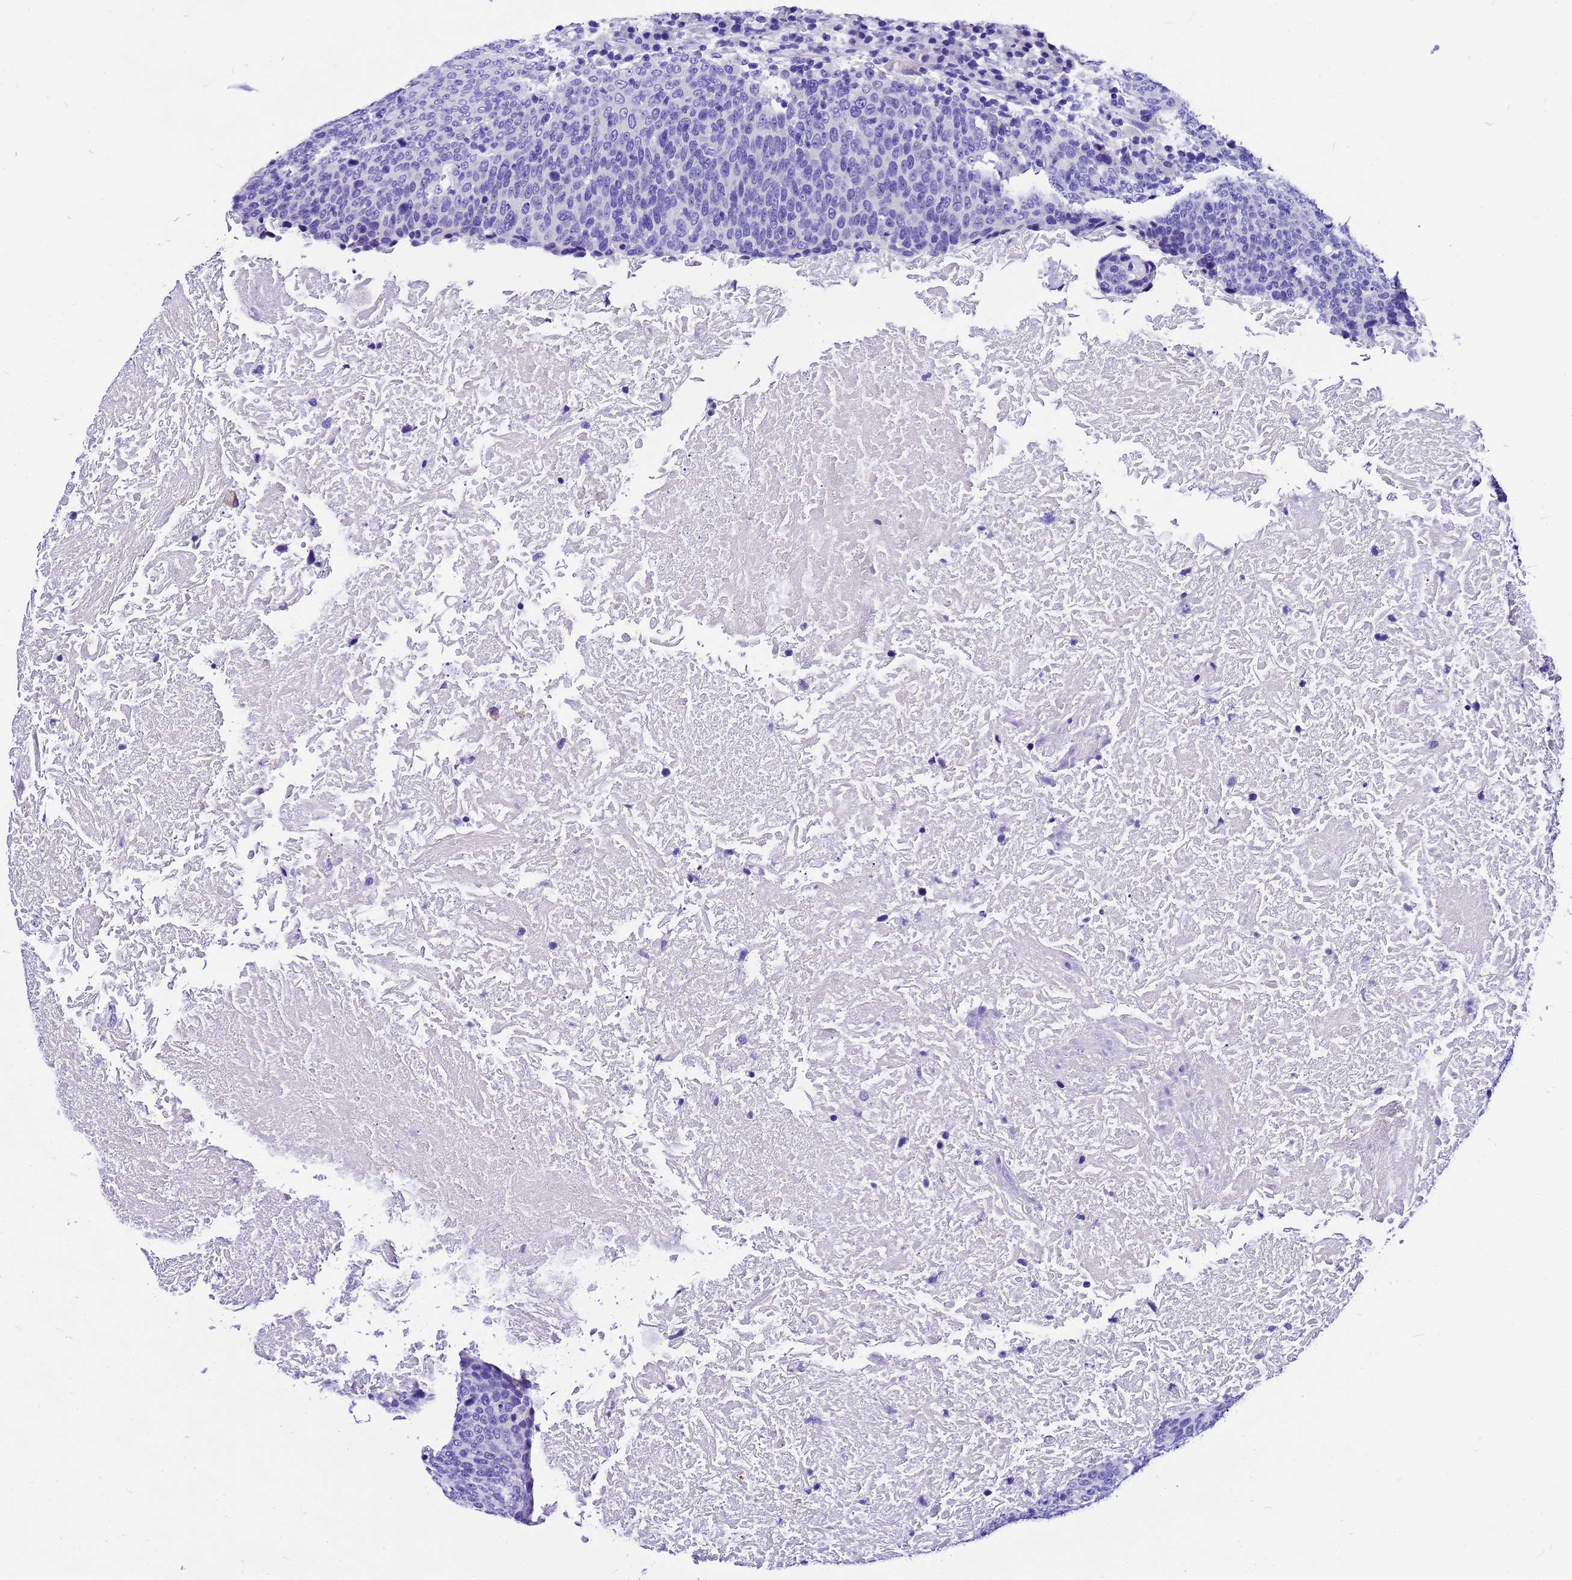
{"staining": {"intensity": "negative", "quantity": "none", "location": "none"}, "tissue": "head and neck cancer", "cell_type": "Tumor cells", "image_type": "cancer", "snomed": [{"axis": "morphology", "description": "Squamous cell carcinoma, NOS"}, {"axis": "morphology", "description": "Squamous cell carcinoma, metastatic, NOS"}, {"axis": "topography", "description": "Lymph node"}, {"axis": "topography", "description": "Head-Neck"}], "caption": "A photomicrograph of head and neck cancer (squamous cell carcinoma) stained for a protein shows no brown staining in tumor cells. (DAB IHC with hematoxylin counter stain).", "gene": "HERC4", "patient": {"sex": "male", "age": 62}}